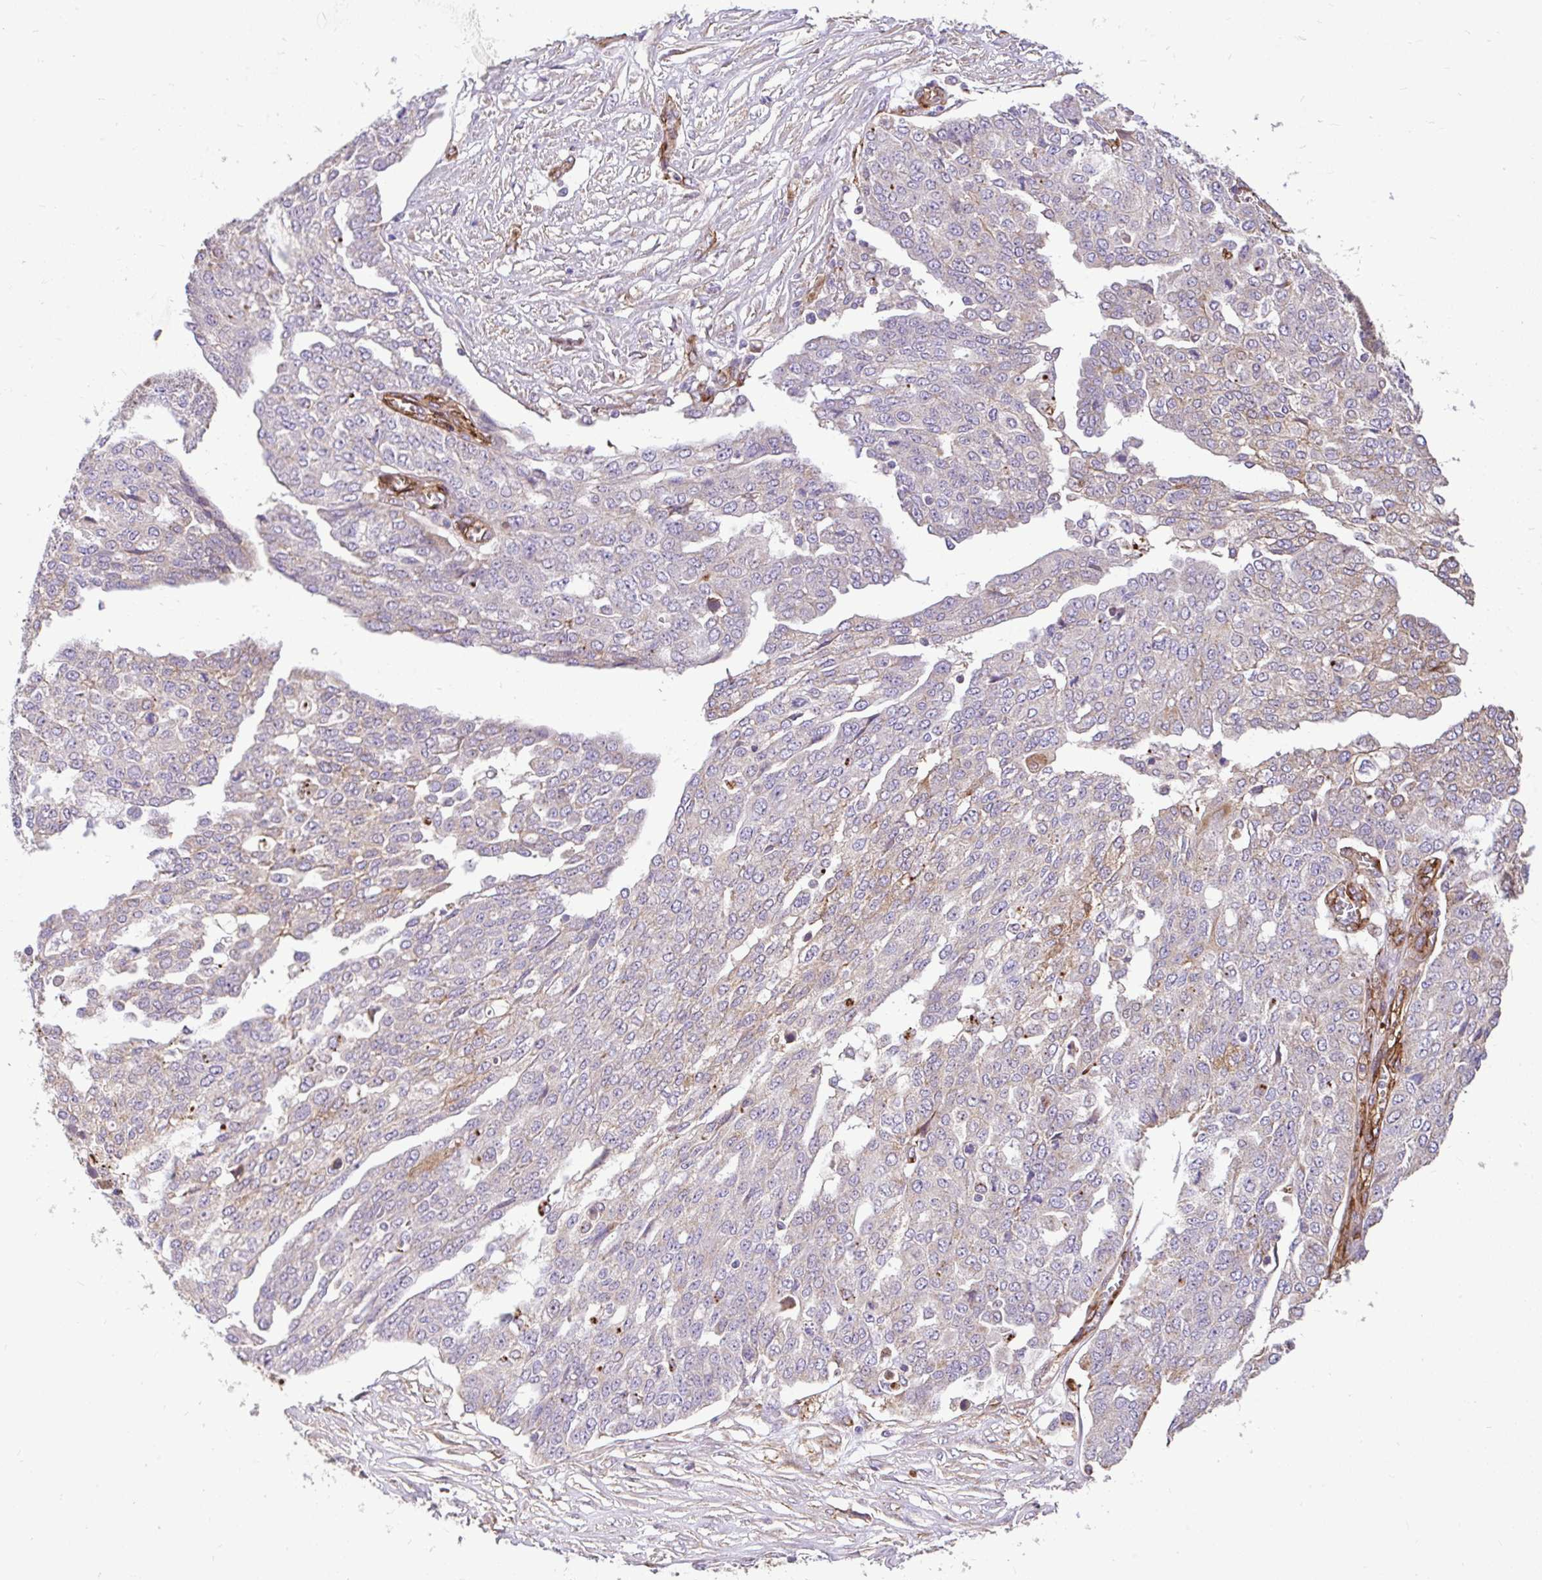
{"staining": {"intensity": "negative", "quantity": "none", "location": "none"}, "tissue": "ovarian cancer", "cell_type": "Tumor cells", "image_type": "cancer", "snomed": [{"axis": "morphology", "description": "Cystadenocarcinoma, serous, NOS"}, {"axis": "topography", "description": "Soft tissue"}, {"axis": "topography", "description": "Ovary"}], "caption": "Ovarian serous cystadenocarcinoma was stained to show a protein in brown. There is no significant staining in tumor cells.", "gene": "PTPRK", "patient": {"sex": "female", "age": 57}}